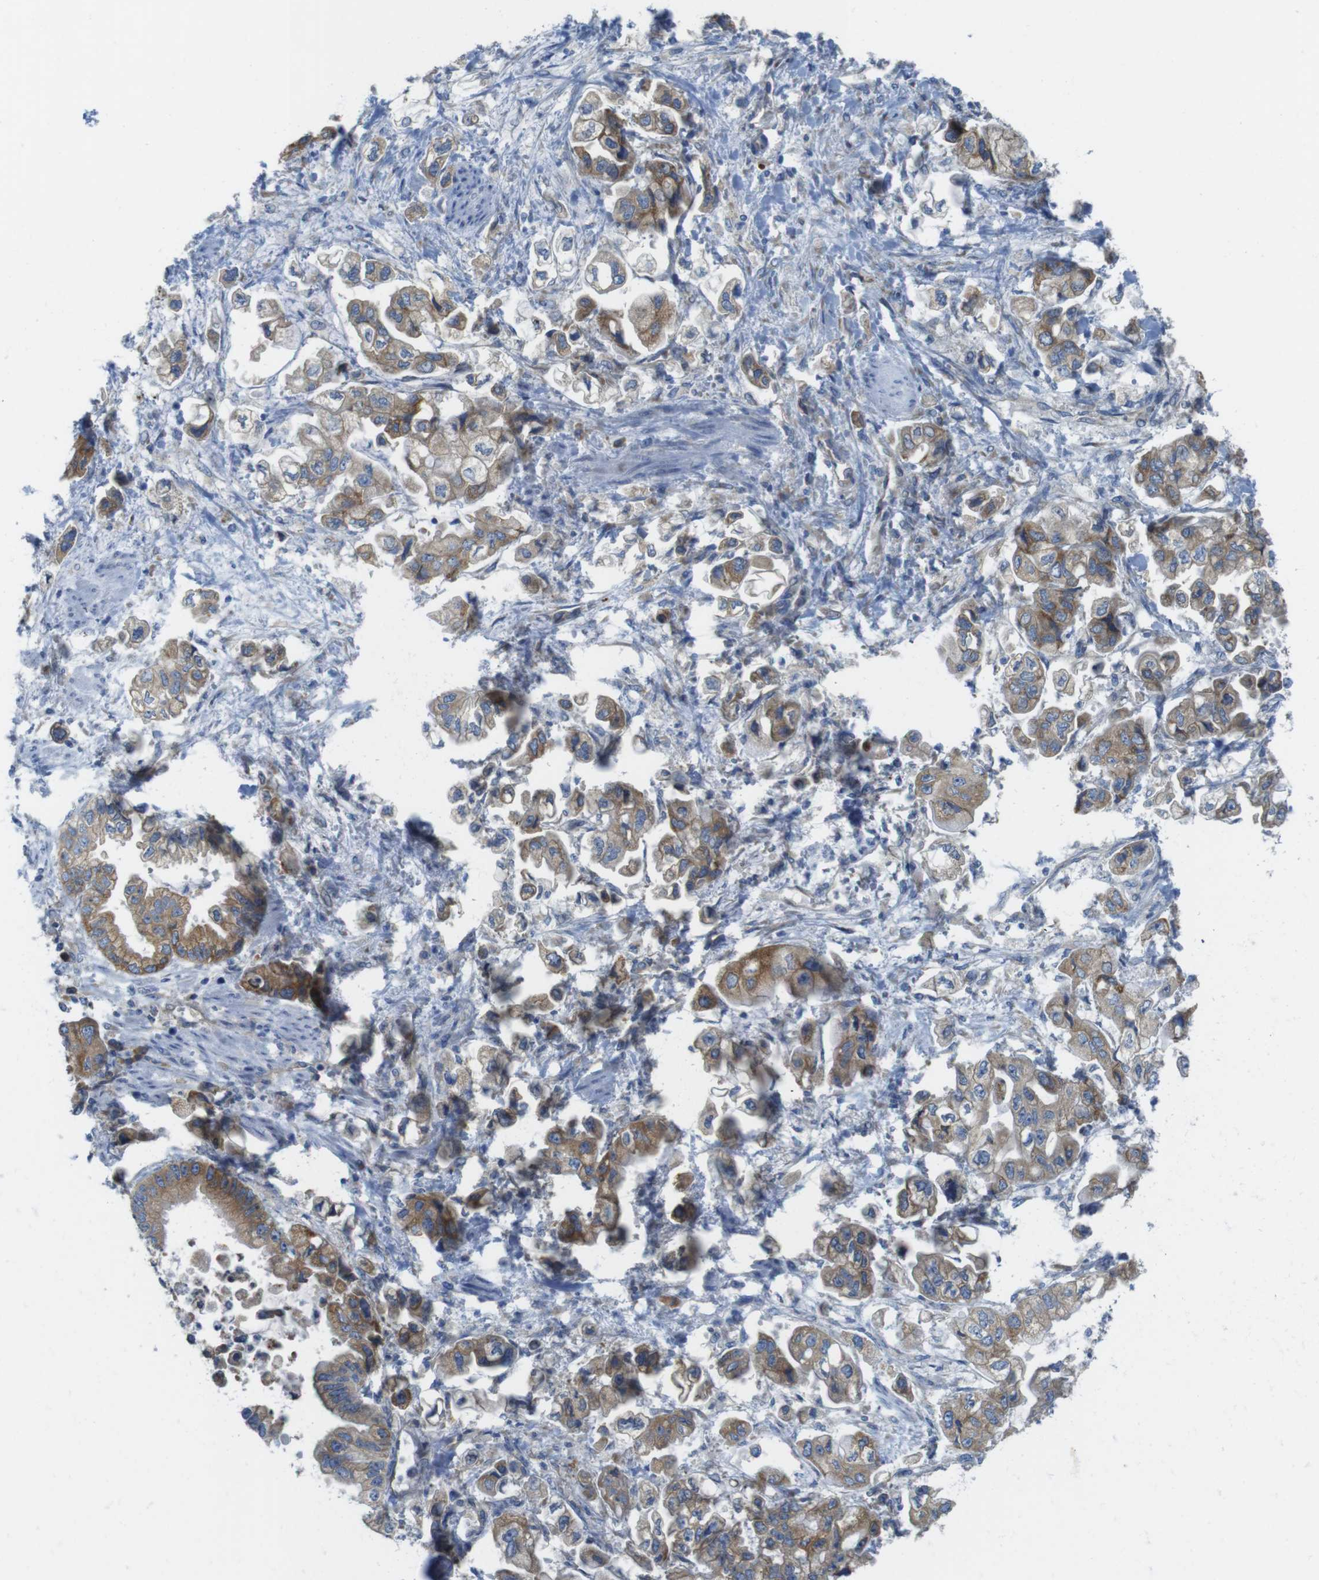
{"staining": {"intensity": "moderate", "quantity": ">75%", "location": "cytoplasmic/membranous"}, "tissue": "stomach cancer", "cell_type": "Tumor cells", "image_type": "cancer", "snomed": [{"axis": "morphology", "description": "Normal tissue, NOS"}, {"axis": "morphology", "description": "Adenocarcinoma, NOS"}, {"axis": "topography", "description": "Stomach"}], "caption": "A photomicrograph of stomach cancer (adenocarcinoma) stained for a protein exhibits moderate cytoplasmic/membranous brown staining in tumor cells. (IHC, brightfield microscopy, high magnification).", "gene": "TMEM234", "patient": {"sex": "male", "age": 62}}